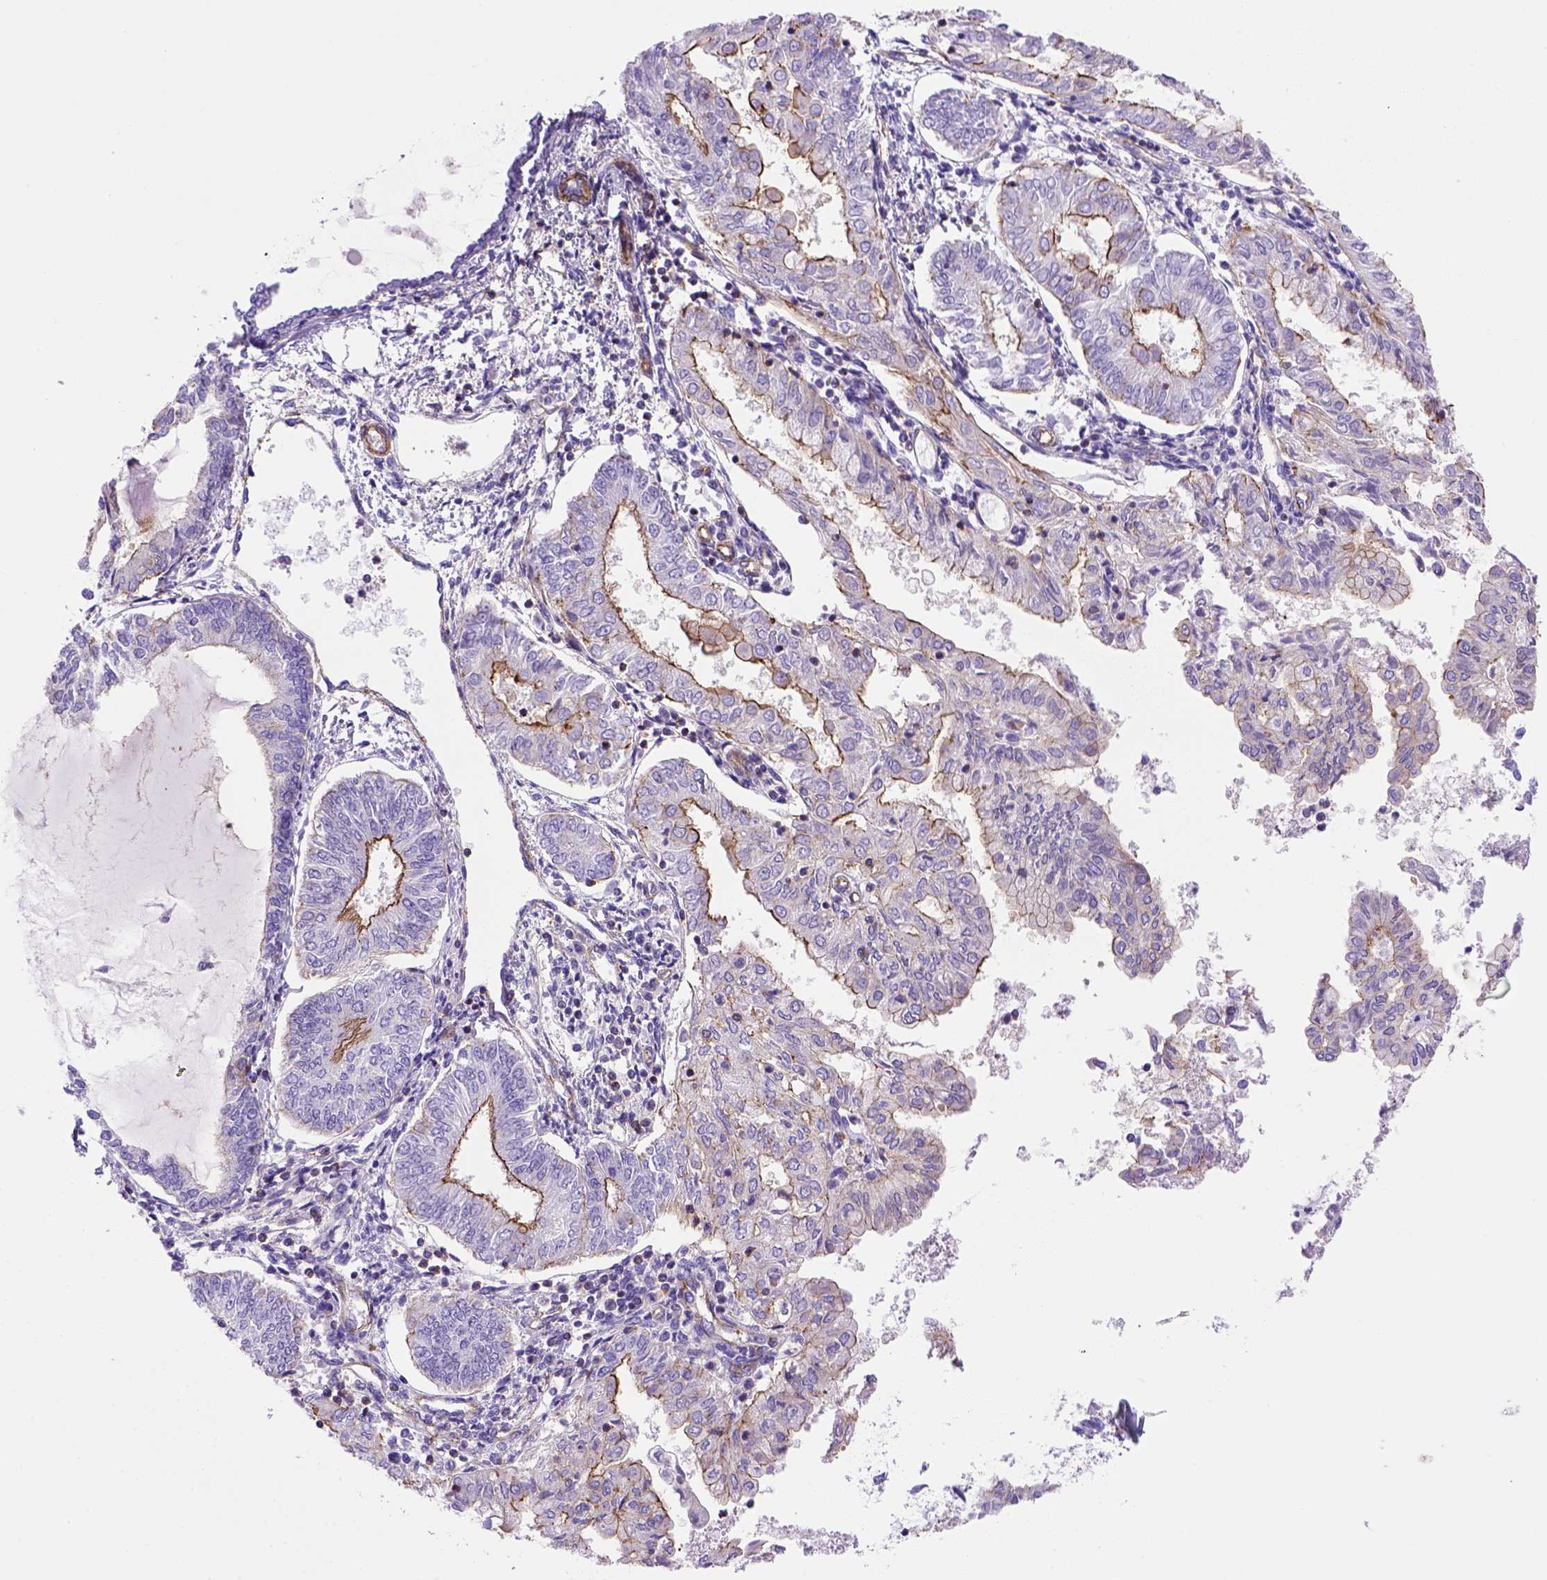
{"staining": {"intensity": "strong", "quantity": "25%-75%", "location": "cytoplasmic/membranous"}, "tissue": "endometrial cancer", "cell_type": "Tumor cells", "image_type": "cancer", "snomed": [{"axis": "morphology", "description": "Adenocarcinoma, NOS"}, {"axis": "topography", "description": "Endometrium"}], "caption": "Strong cytoplasmic/membranous staining for a protein is appreciated in approximately 25%-75% of tumor cells of adenocarcinoma (endometrial) using immunohistochemistry.", "gene": "PEX12", "patient": {"sex": "female", "age": 68}}